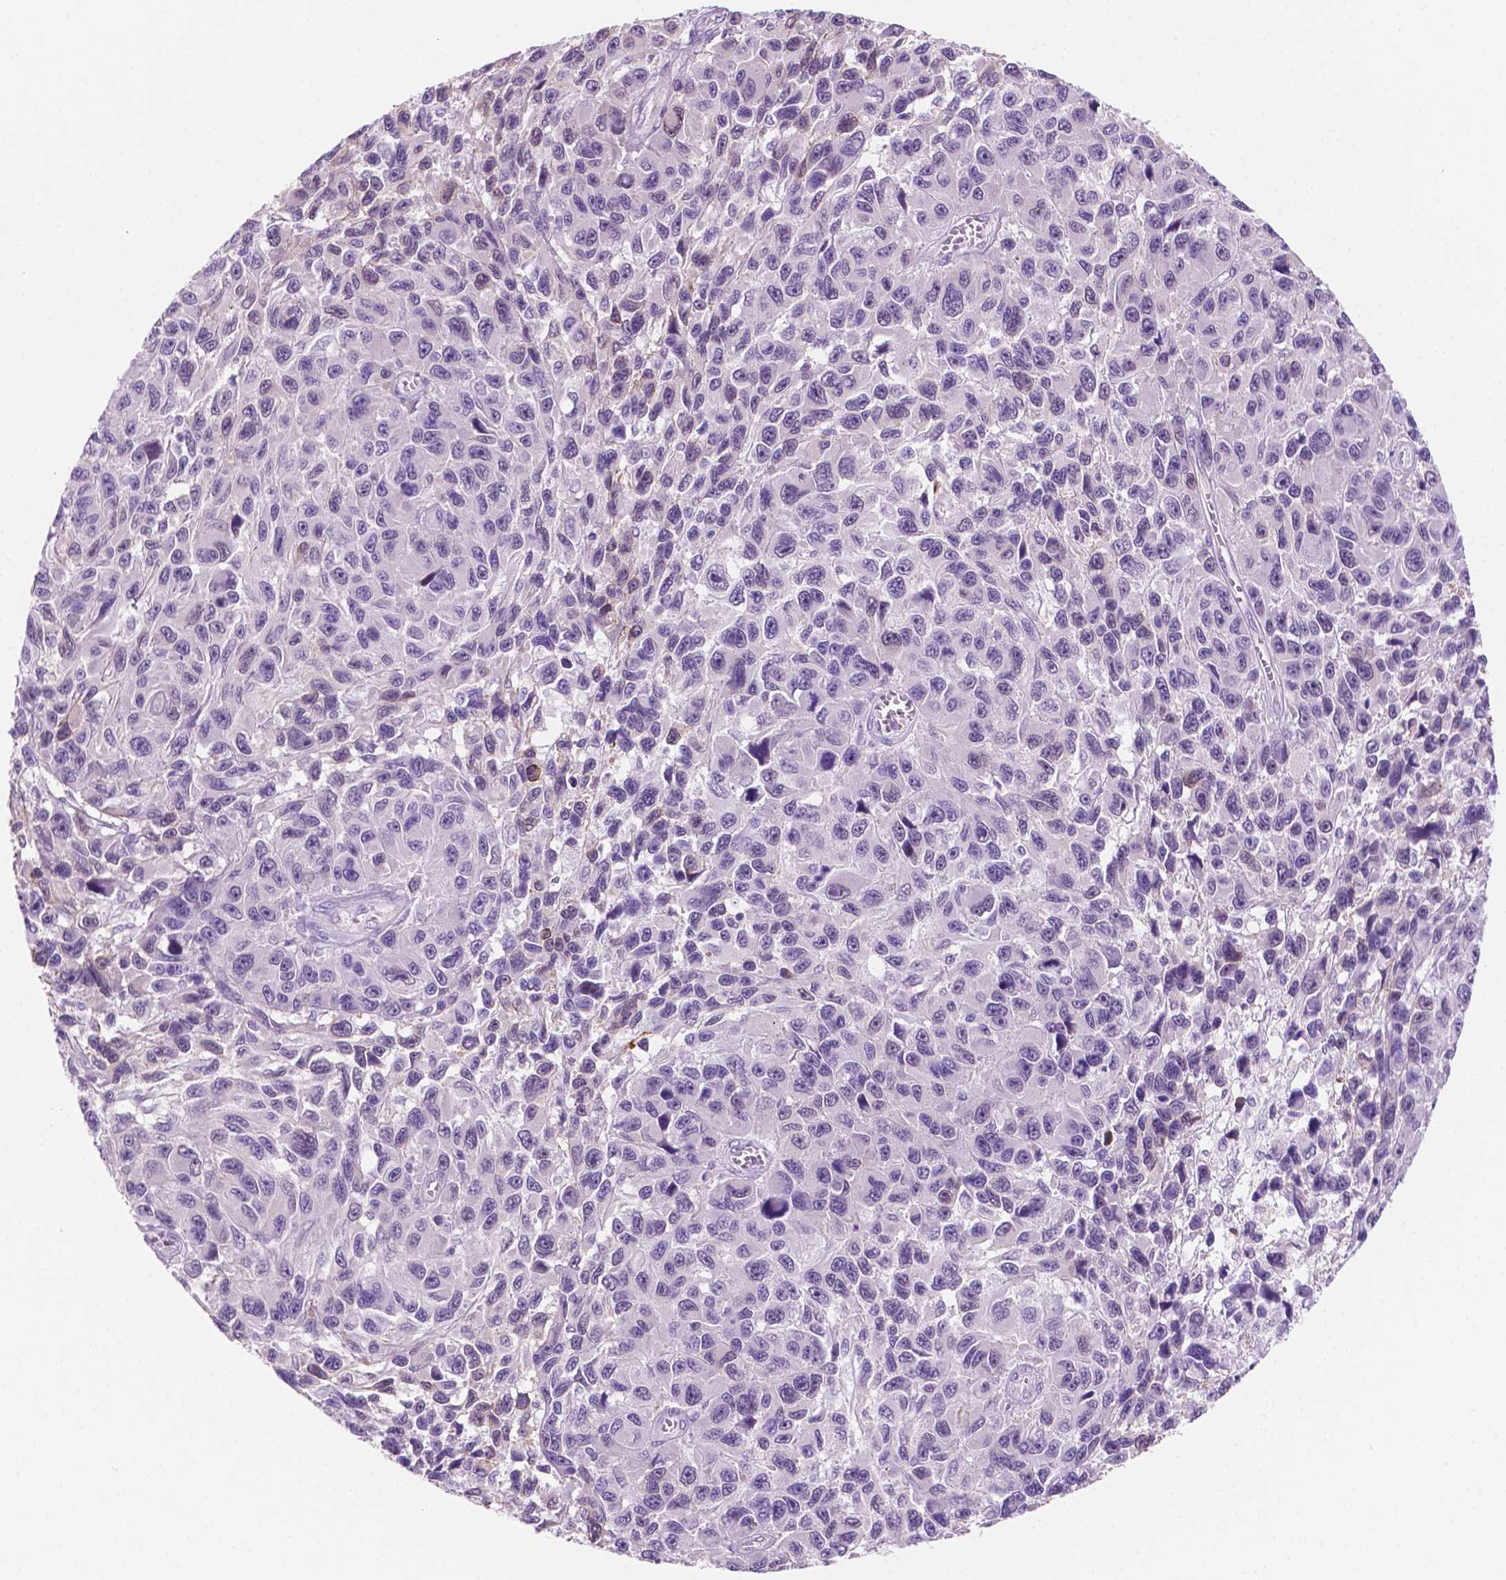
{"staining": {"intensity": "negative", "quantity": "none", "location": "none"}, "tissue": "melanoma", "cell_type": "Tumor cells", "image_type": "cancer", "snomed": [{"axis": "morphology", "description": "Malignant melanoma, NOS"}, {"axis": "topography", "description": "Skin"}], "caption": "High magnification brightfield microscopy of melanoma stained with DAB (brown) and counterstained with hematoxylin (blue): tumor cells show no significant positivity. (DAB IHC with hematoxylin counter stain).", "gene": "EPPK1", "patient": {"sex": "male", "age": 53}}